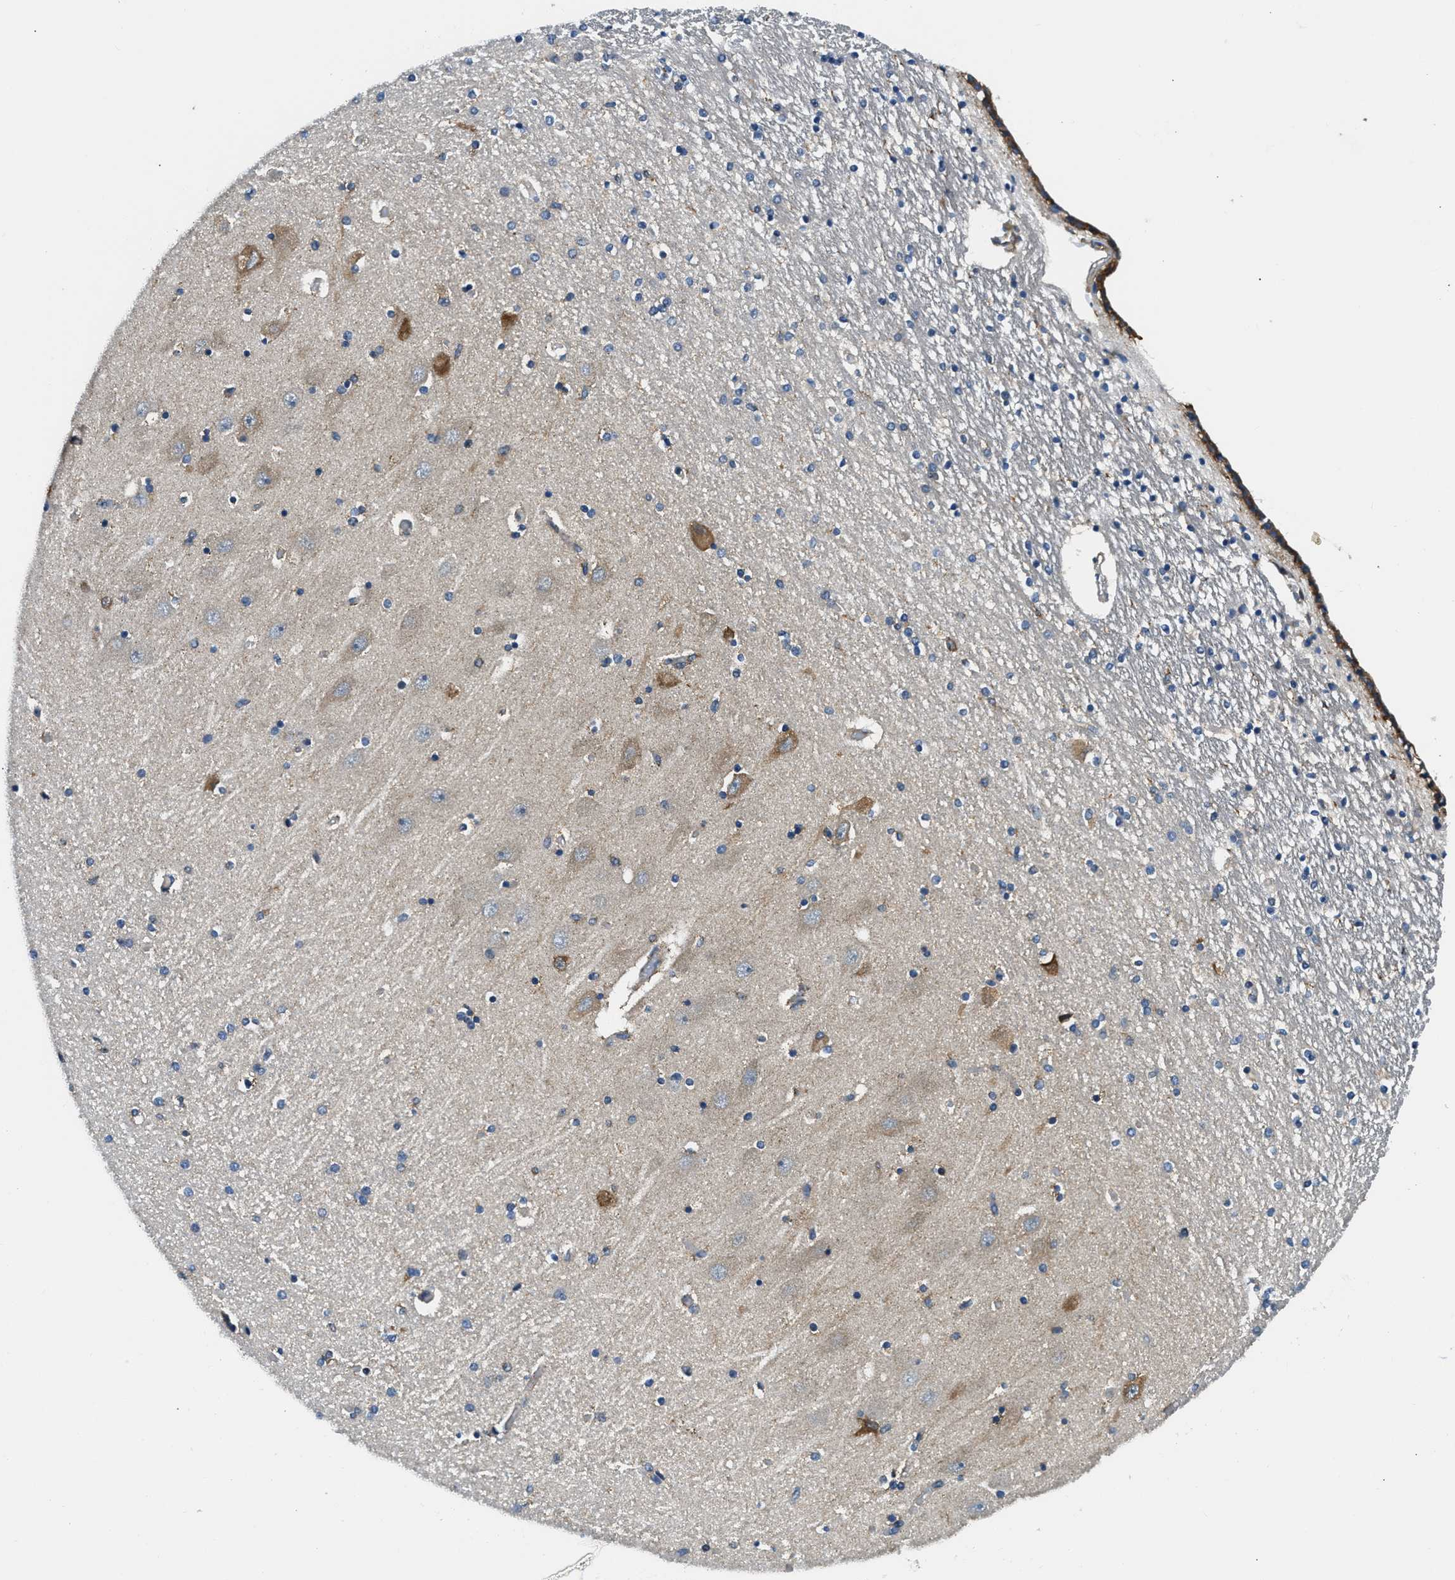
{"staining": {"intensity": "negative", "quantity": "none", "location": "none"}, "tissue": "hippocampus", "cell_type": "Glial cells", "image_type": "normal", "snomed": [{"axis": "morphology", "description": "Normal tissue, NOS"}, {"axis": "topography", "description": "Hippocampus"}], "caption": "IHC photomicrograph of unremarkable hippocampus stained for a protein (brown), which shows no positivity in glial cells. The staining was performed using DAB (3,3'-diaminobenzidine) to visualize the protein expression in brown, while the nuclei were stained in blue with hematoxylin (Magnification: 20x).", "gene": "LPIN2", "patient": {"sex": "female", "age": 54}}